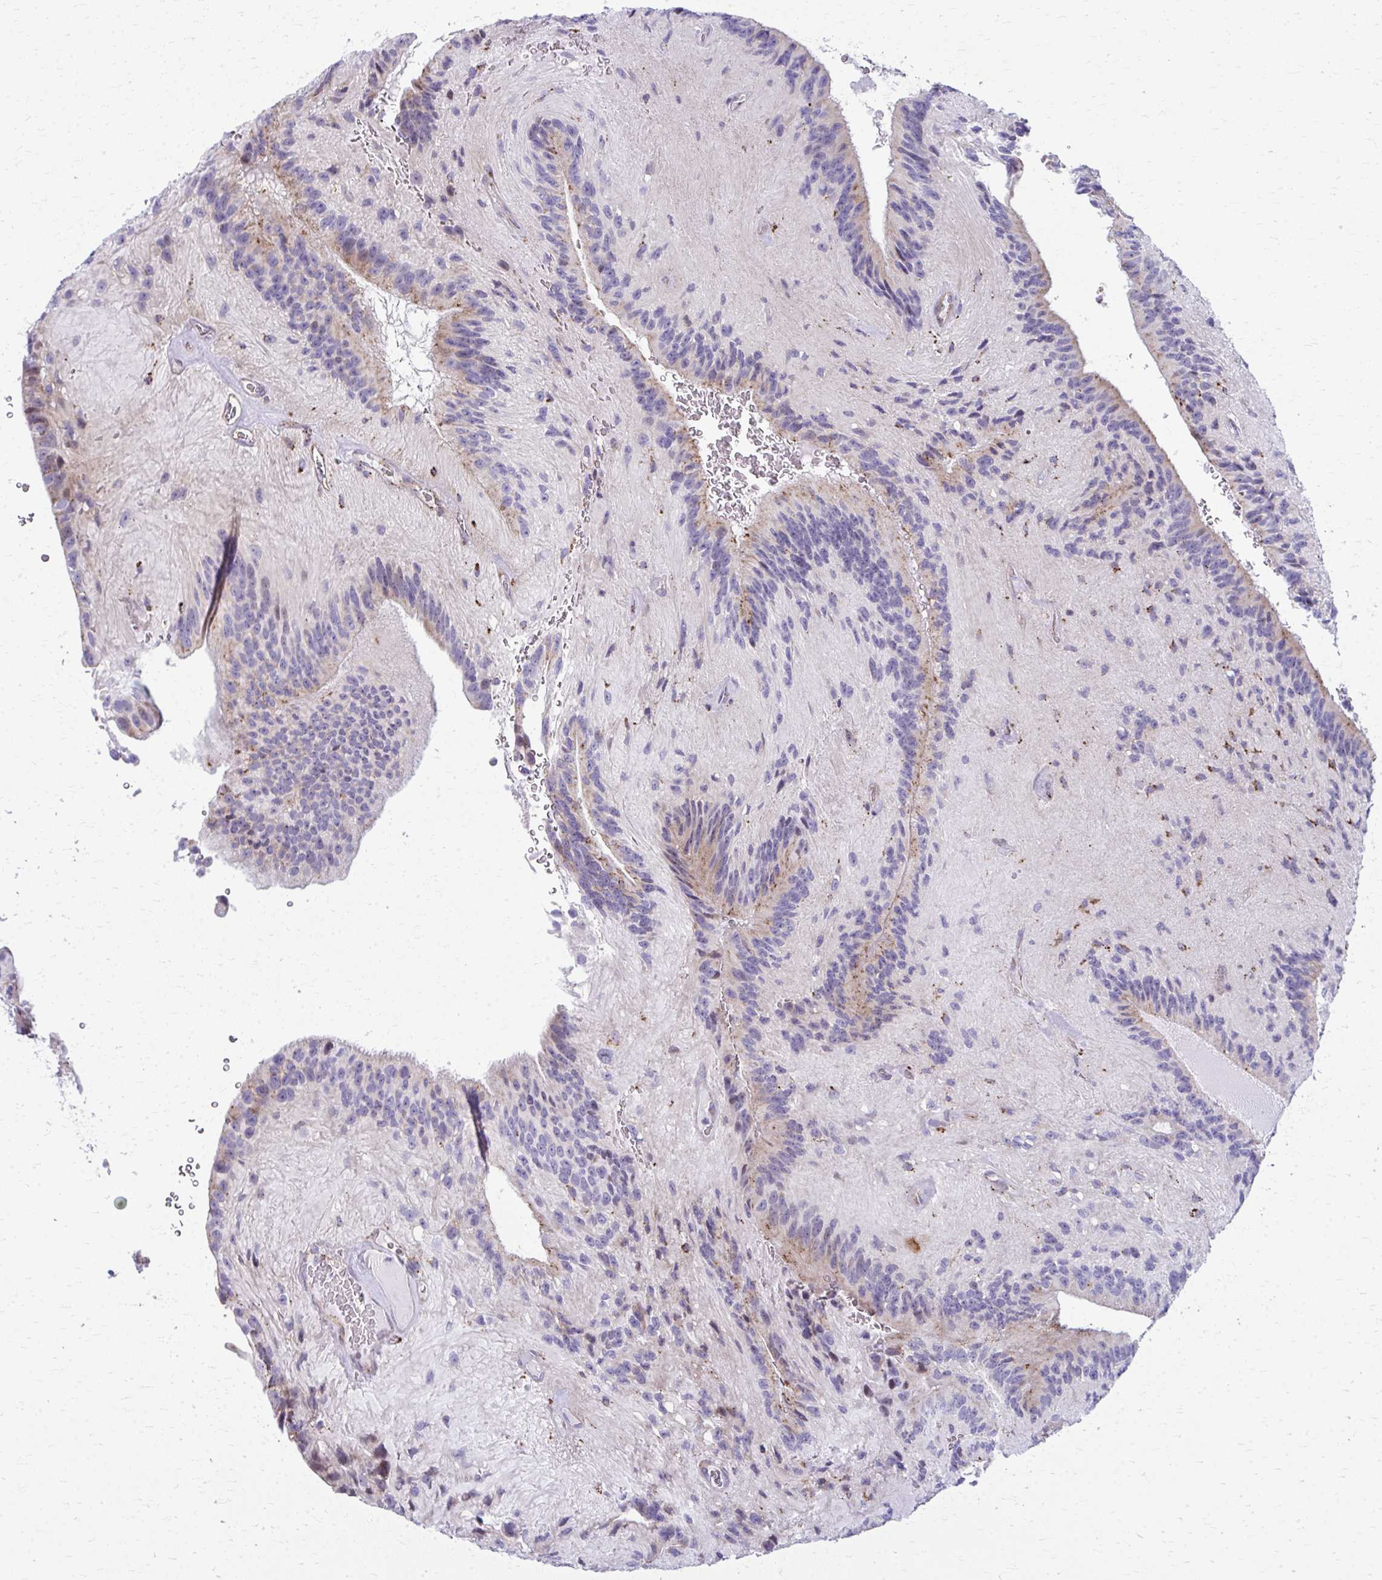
{"staining": {"intensity": "weak", "quantity": "25%-75%", "location": "cytoplasmic/membranous,nuclear"}, "tissue": "glioma", "cell_type": "Tumor cells", "image_type": "cancer", "snomed": [{"axis": "morphology", "description": "Glioma, malignant, Low grade"}, {"axis": "topography", "description": "Brain"}], "caption": "Immunohistochemical staining of human malignant glioma (low-grade) displays low levels of weak cytoplasmic/membranous and nuclear staining in approximately 25%-75% of tumor cells.", "gene": "LRRC4B", "patient": {"sex": "male", "age": 31}}